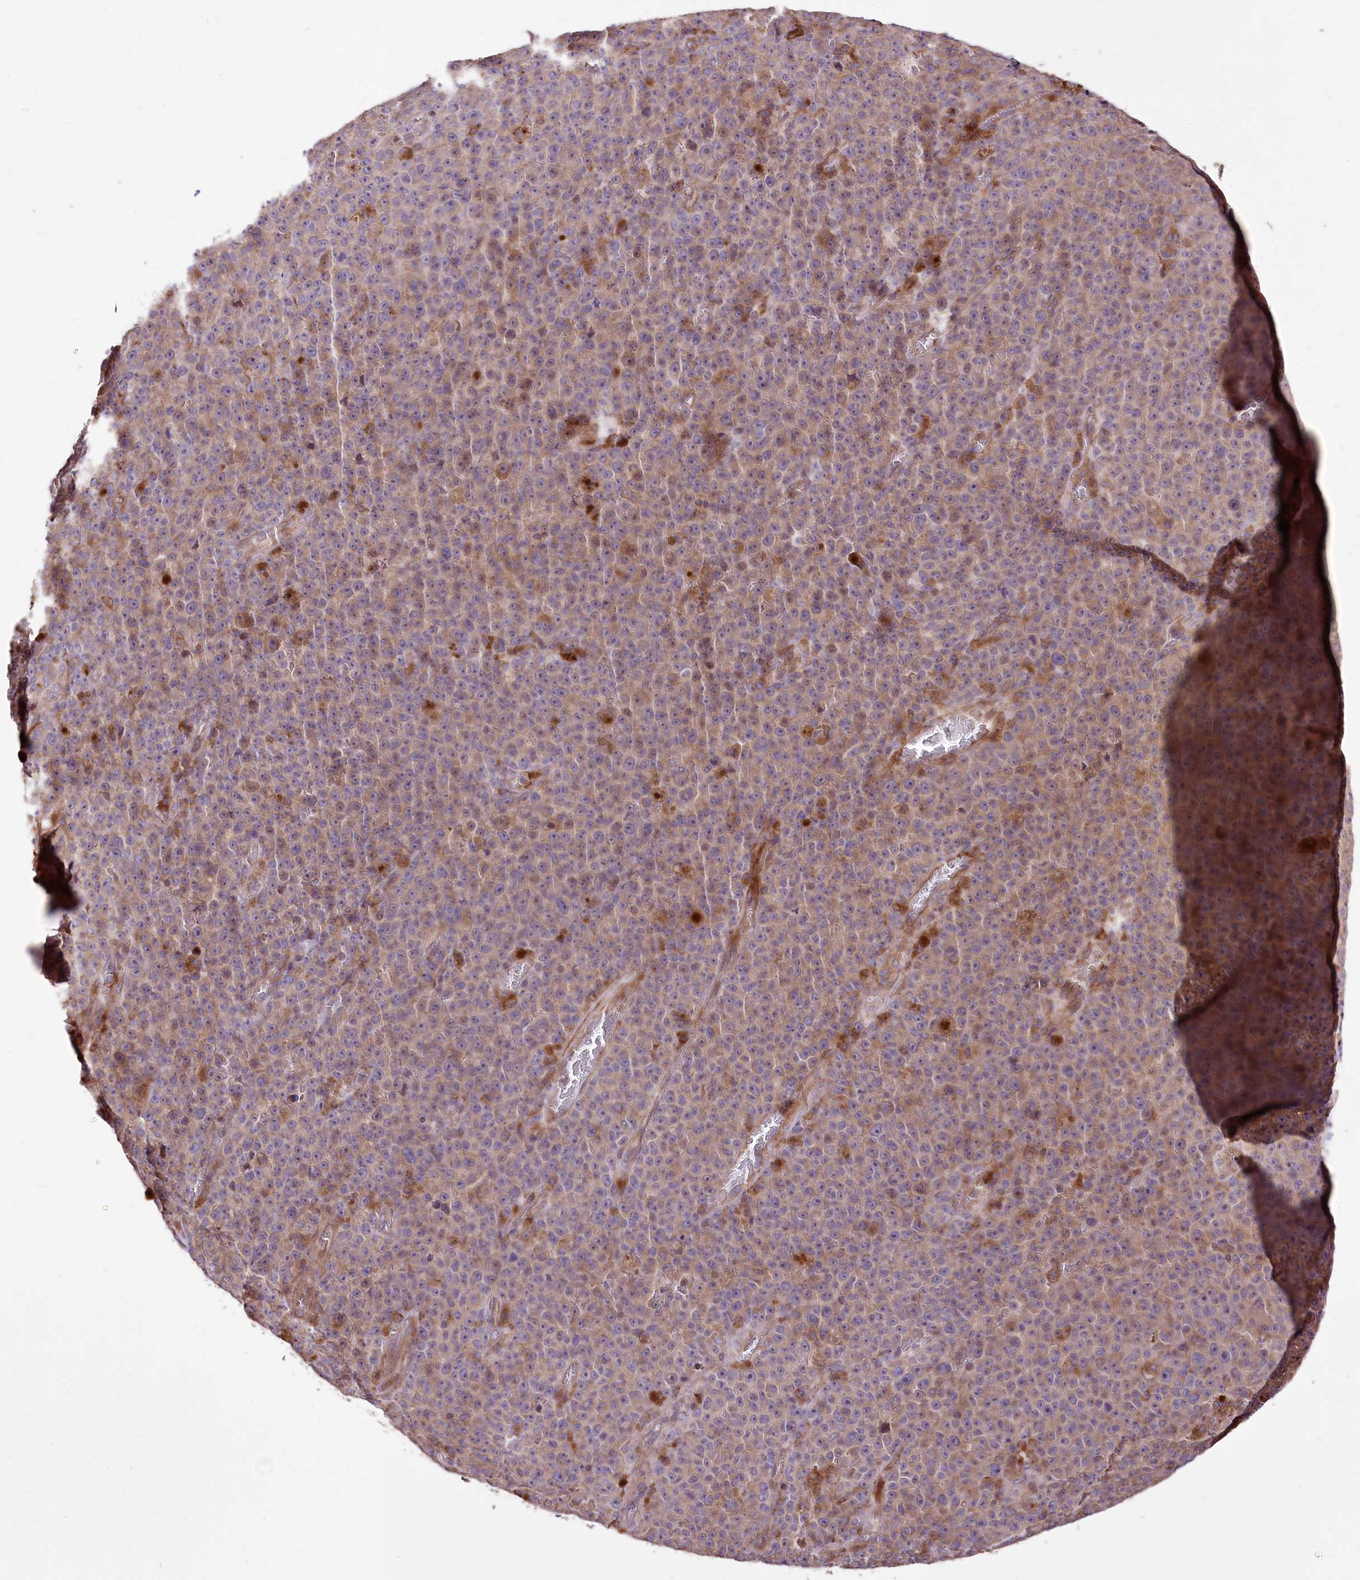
{"staining": {"intensity": "weak", "quantity": "25%-75%", "location": "cytoplasmic/membranous"}, "tissue": "melanoma", "cell_type": "Tumor cells", "image_type": "cancer", "snomed": [{"axis": "morphology", "description": "Malignant melanoma, NOS"}, {"axis": "topography", "description": "Skin"}], "caption": "Immunohistochemistry (IHC) (DAB) staining of malignant melanoma displays weak cytoplasmic/membranous protein staining in about 25%-75% of tumor cells.", "gene": "WWC1", "patient": {"sex": "female", "age": 82}}